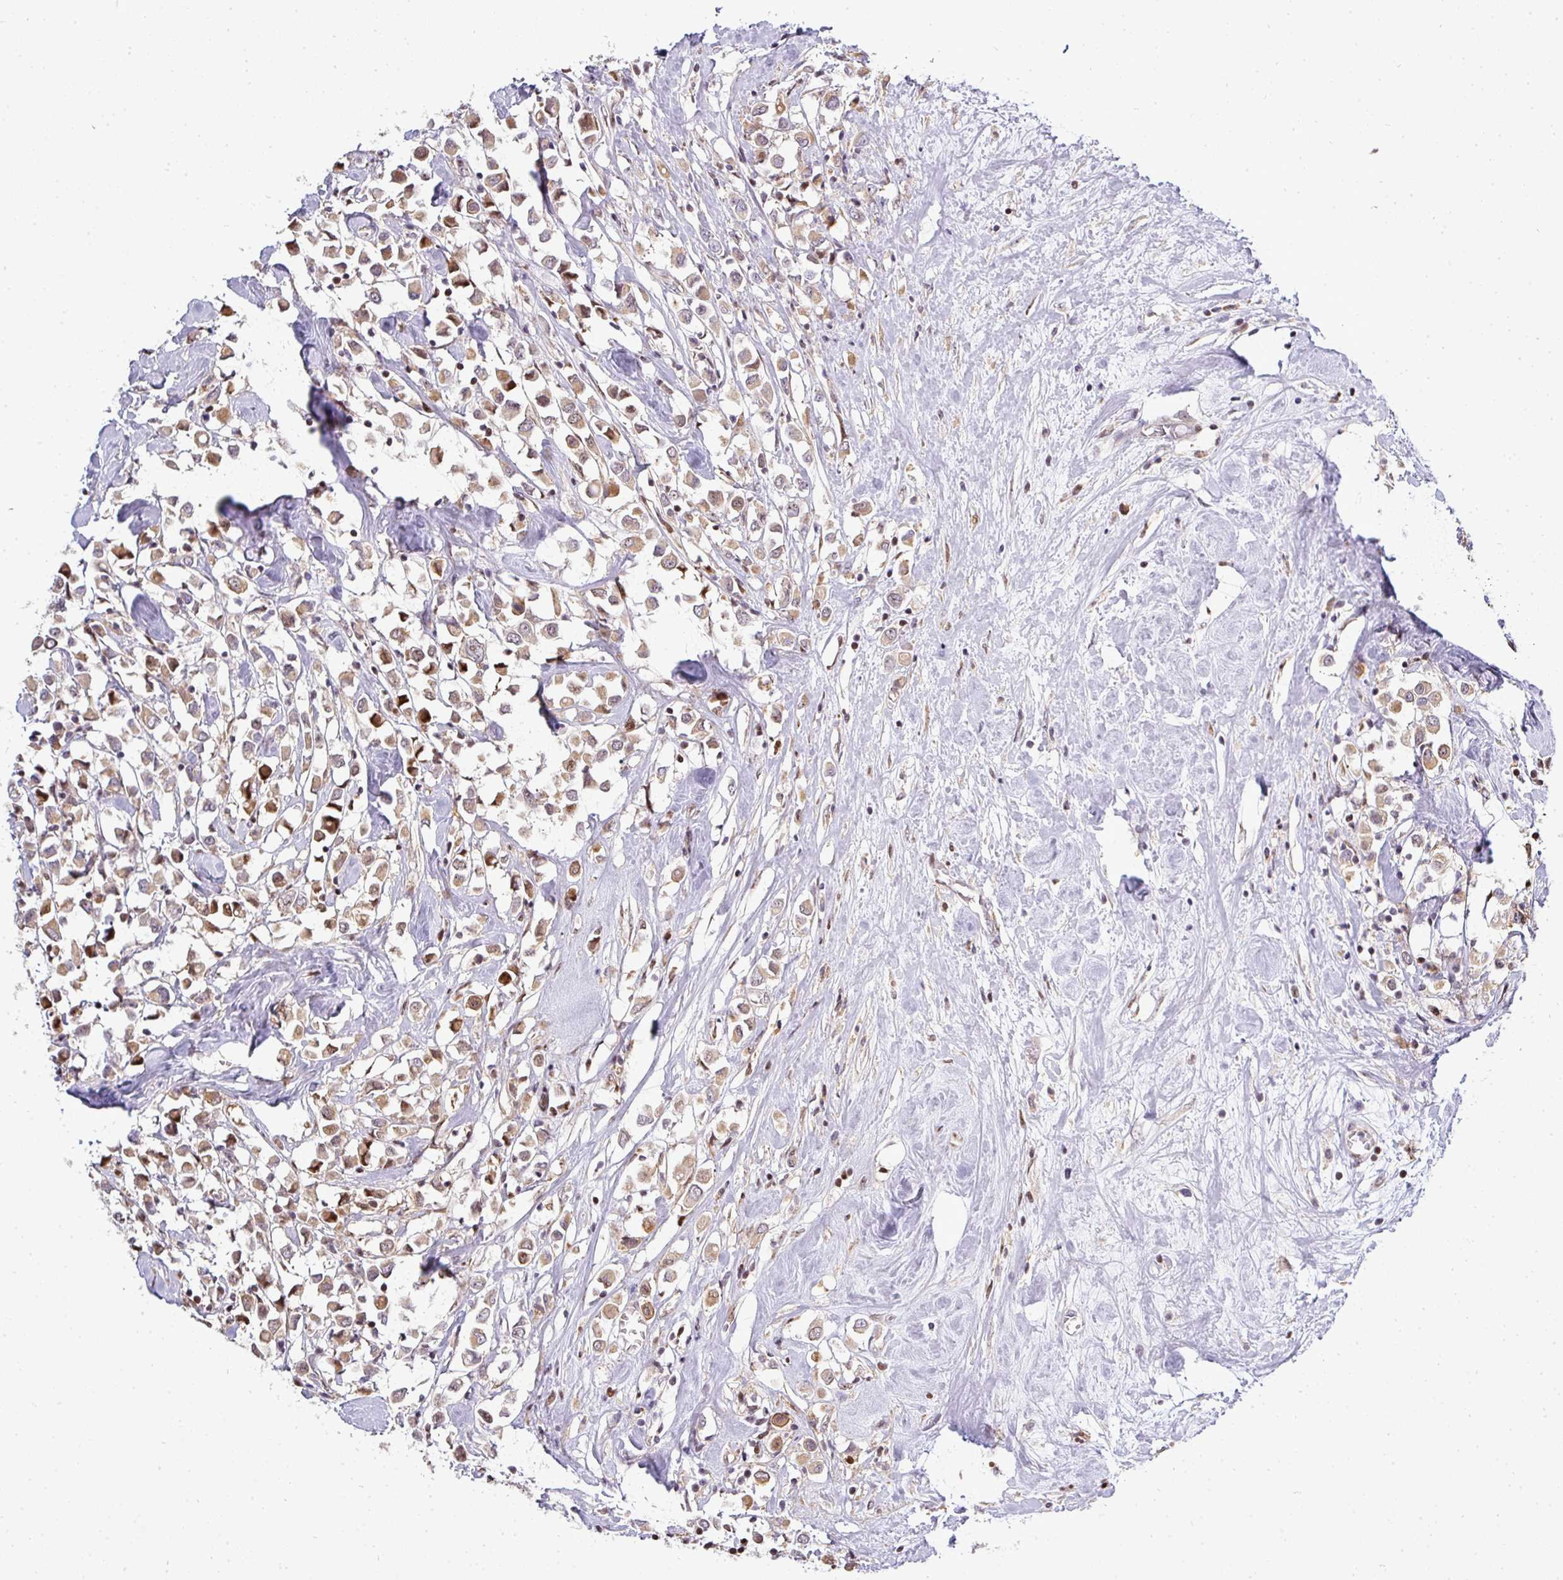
{"staining": {"intensity": "moderate", "quantity": ">75%", "location": "cytoplasmic/membranous,nuclear"}, "tissue": "breast cancer", "cell_type": "Tumor cells", "image_type": "cancer", "snomed": [{"axis": "morphology", "description": "Duct carcinoma"}, {"axis": "topography", "description": "Breast"}], "caption": "Breast cancer tissue exhibits moderate cytoplasmic/membranous and nuclear staining in approximately >75% of tumor cells, visualized by immunohistochemistry.", "gene": "PATZ1", "patient": {"sex": "female", "age": 61}}